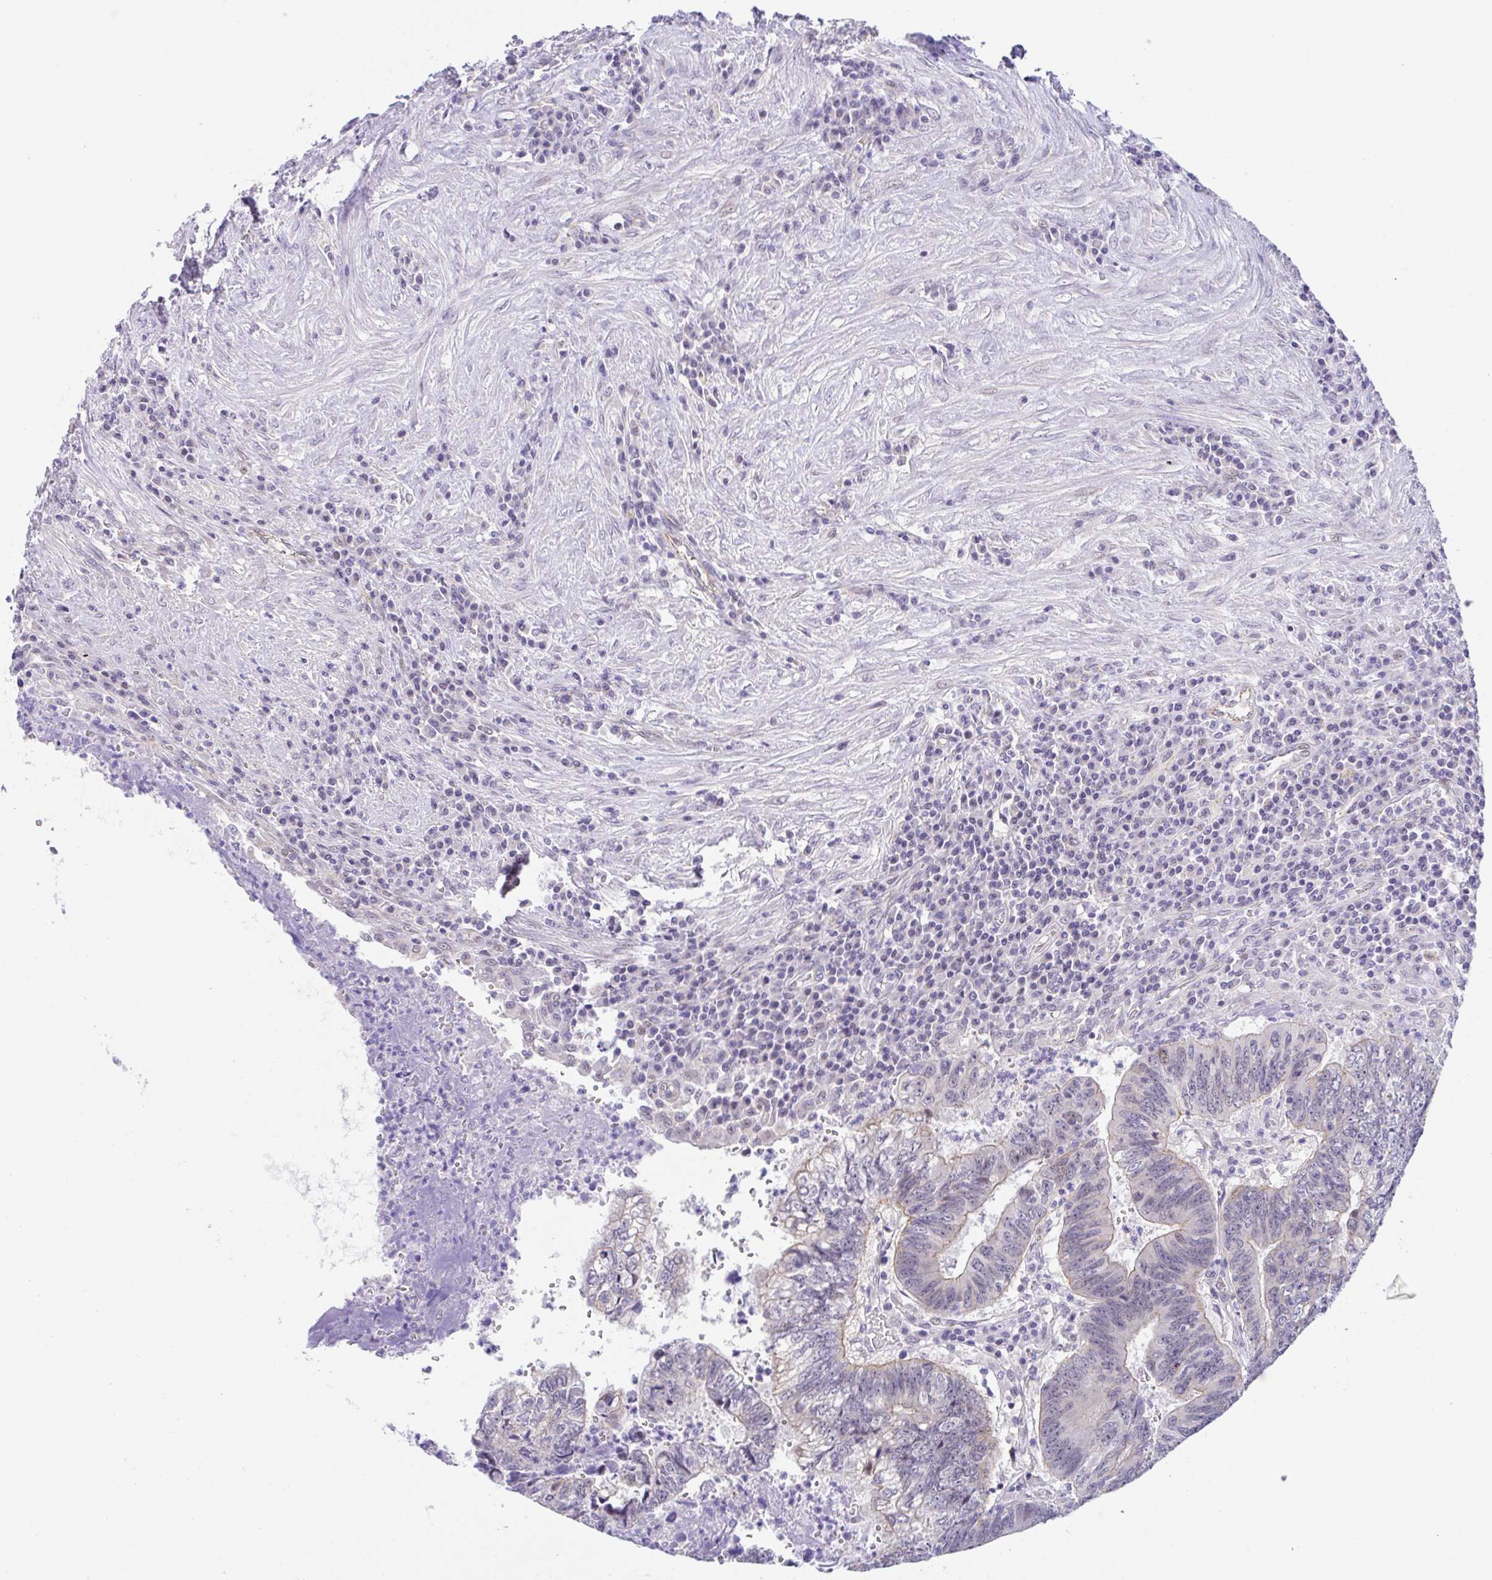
{"staining": {"intensity": "weak", "quantity": "<25%", "location": "cytoplasmic/membranous"}, "tissue": "colorectal cancer", "cell_type": "Tumor cells", "image_type": "cancer", "snomed": [{"axis": "morphology", "description": "Adenocarcinoma, NOS"}, {"axis": "topography", "description": "Colon"}], "caption": "This is a histopathology image of immunohistochemistry (IHC) staining of adenocarcinoma (colorectal), which shows no positivity in tumor cells.", "gene": "CGNL1", "patient": {"sex": "male", "age": 86}}